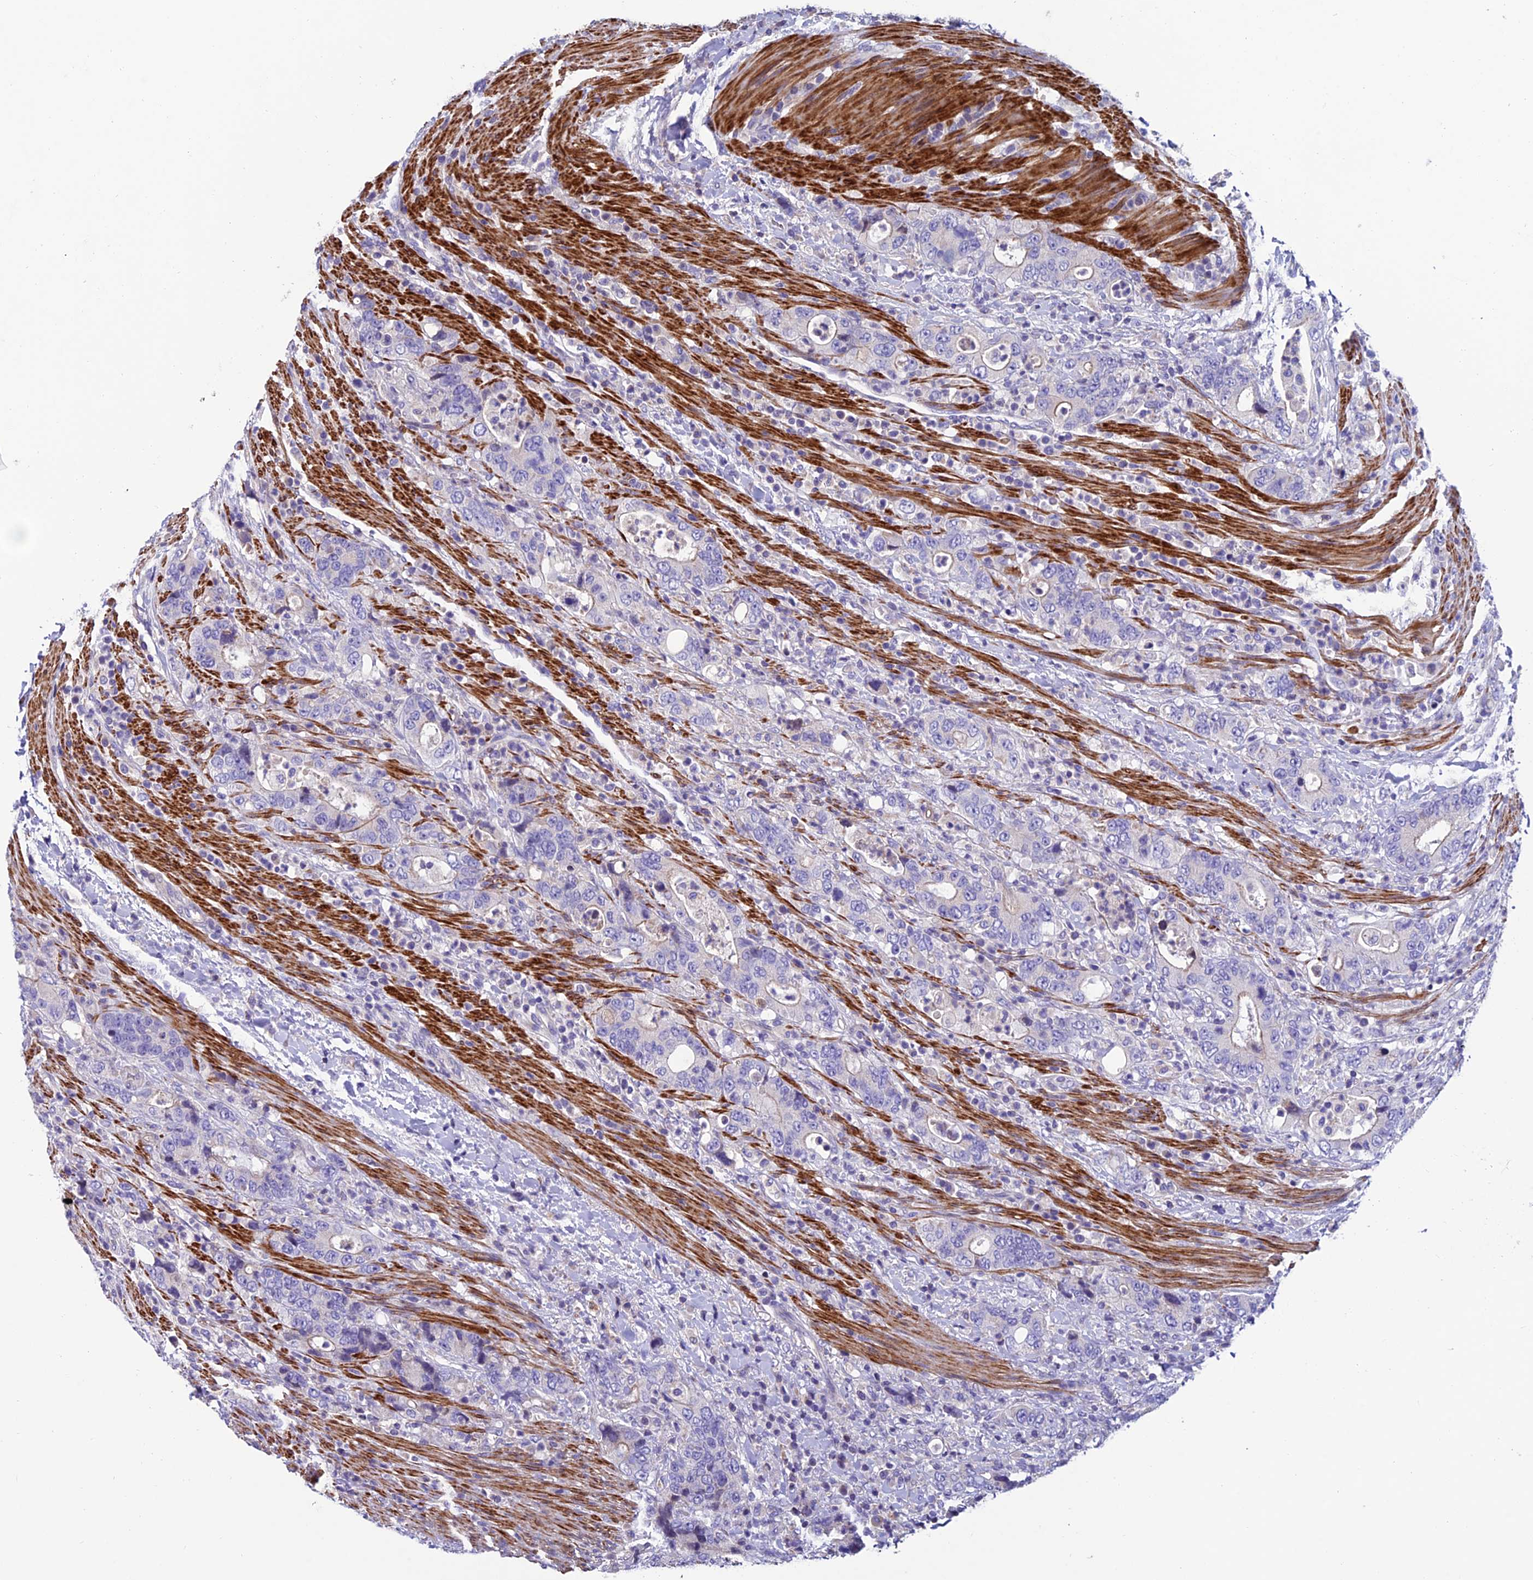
{"staining": {"intensity": "negative", "quantity": "none", "location": "none"}, "tissue": "colorectal cancer", "cell_type": "Tumor cells", "image_type": "cancer", "snomed": [{"axis": "morphology", "description": "Adenocarcinoma, NOS"}, {"axis": "topography", "description": "Colon"}], "caption": "High magnification brightfield microscopy of colorectal cancer stained with DAB (3,3'-diaminobenzidine) (brown) and counterstained with hematoxylin (blue): tumor cells show no significant positivity.", "gene": "FAM178B", "patient": {"sex": "female", "age": 75}}